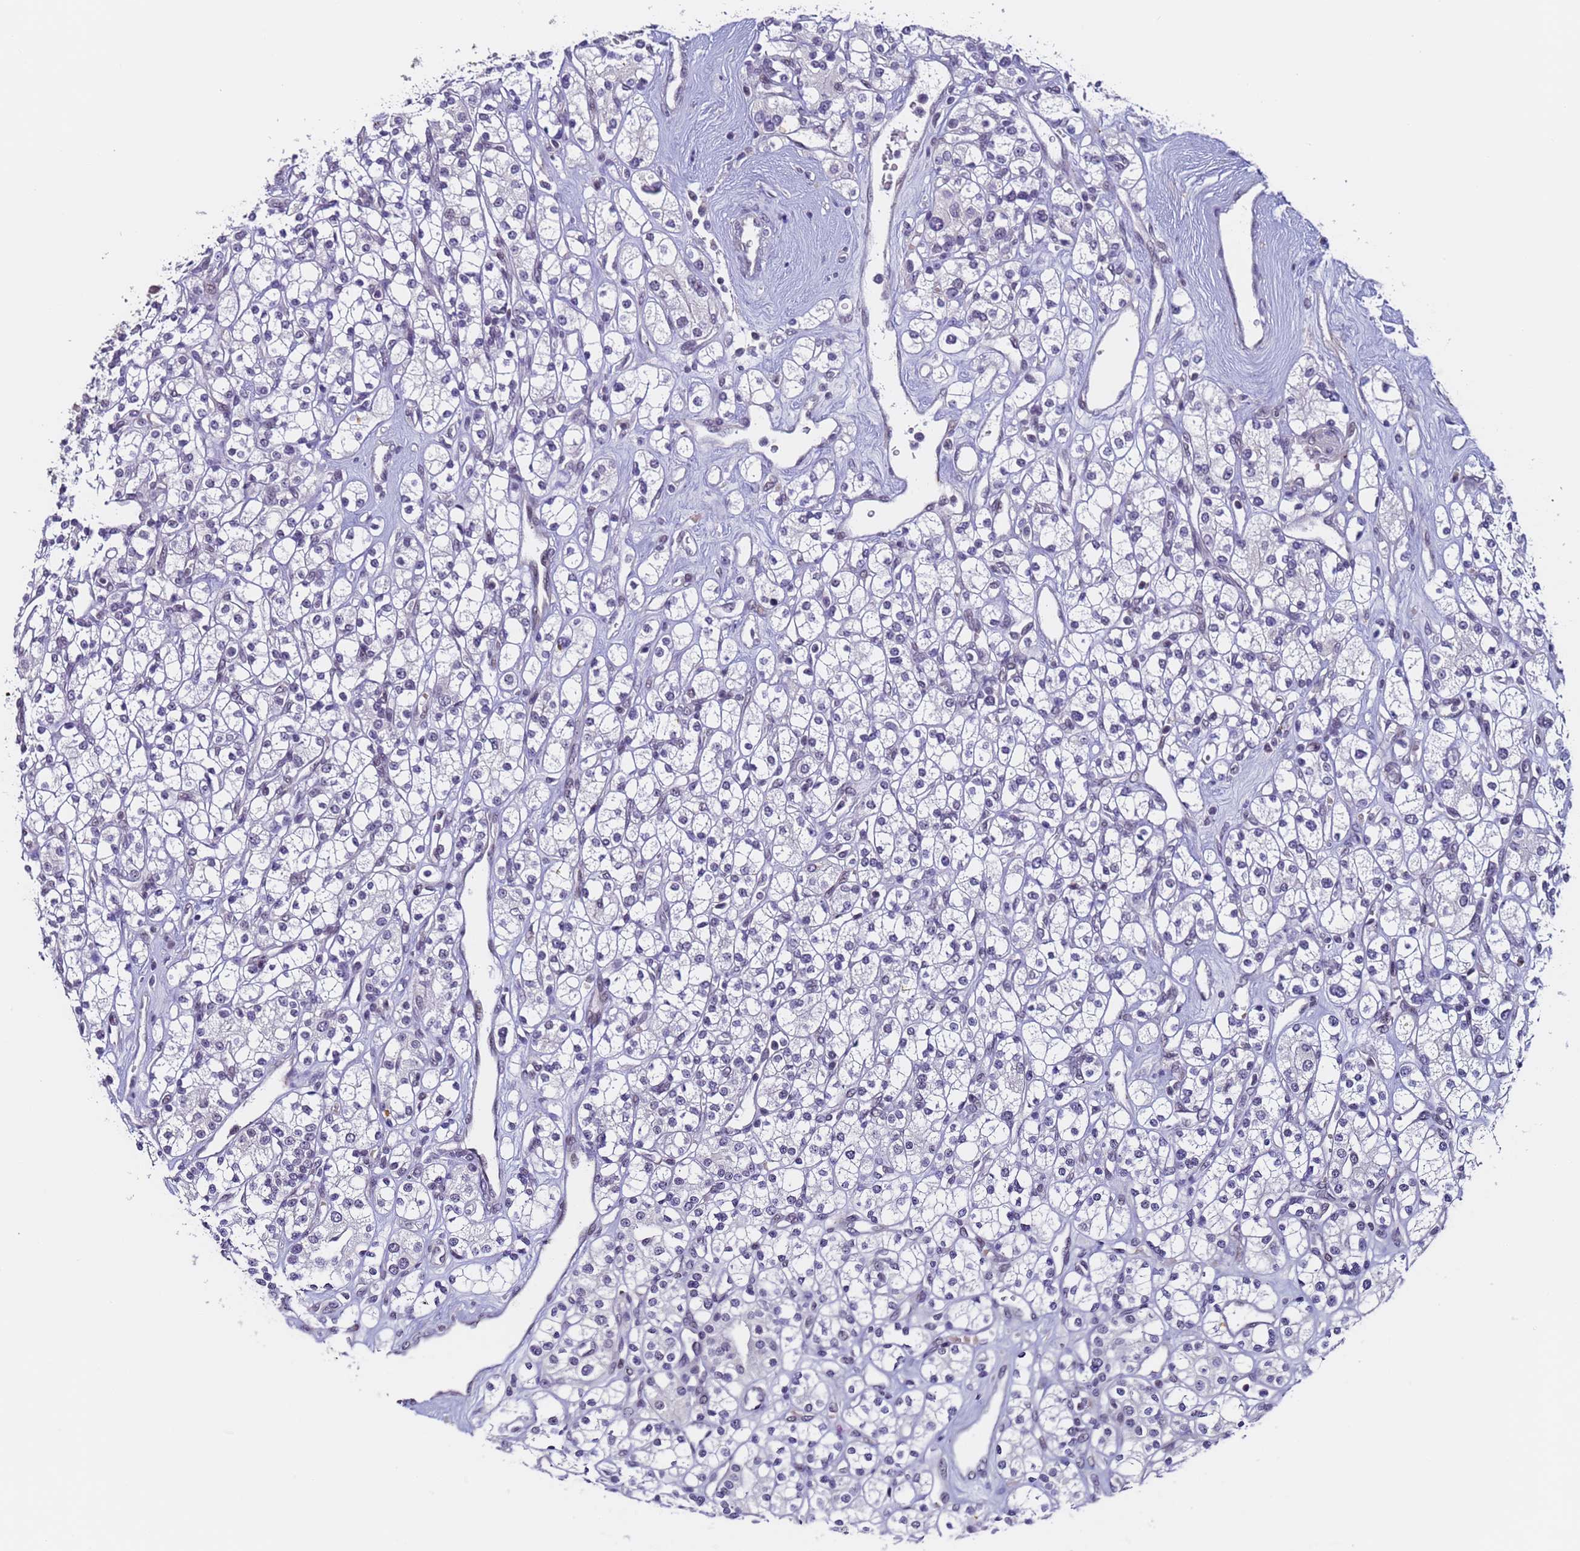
{"staining": {"intensity": "negative", "quantity": "none", "location": "none"}, "tissue": "renal cancer", "cell_type": "Tumor cells", "image_type": "cancer", "snomed": [{"axis": "morphology", "description": "Adenocarcinoma, NOS"}, {"axis": "topography", "description": "Kidney"}], "caption": "This is a micrograph of immunohistochemistry (IHC) staining of renal cancer, which shows no expression in tumor cells.", "gene": "FNBP4", "patient": {"sex": "male", "age": 77}}